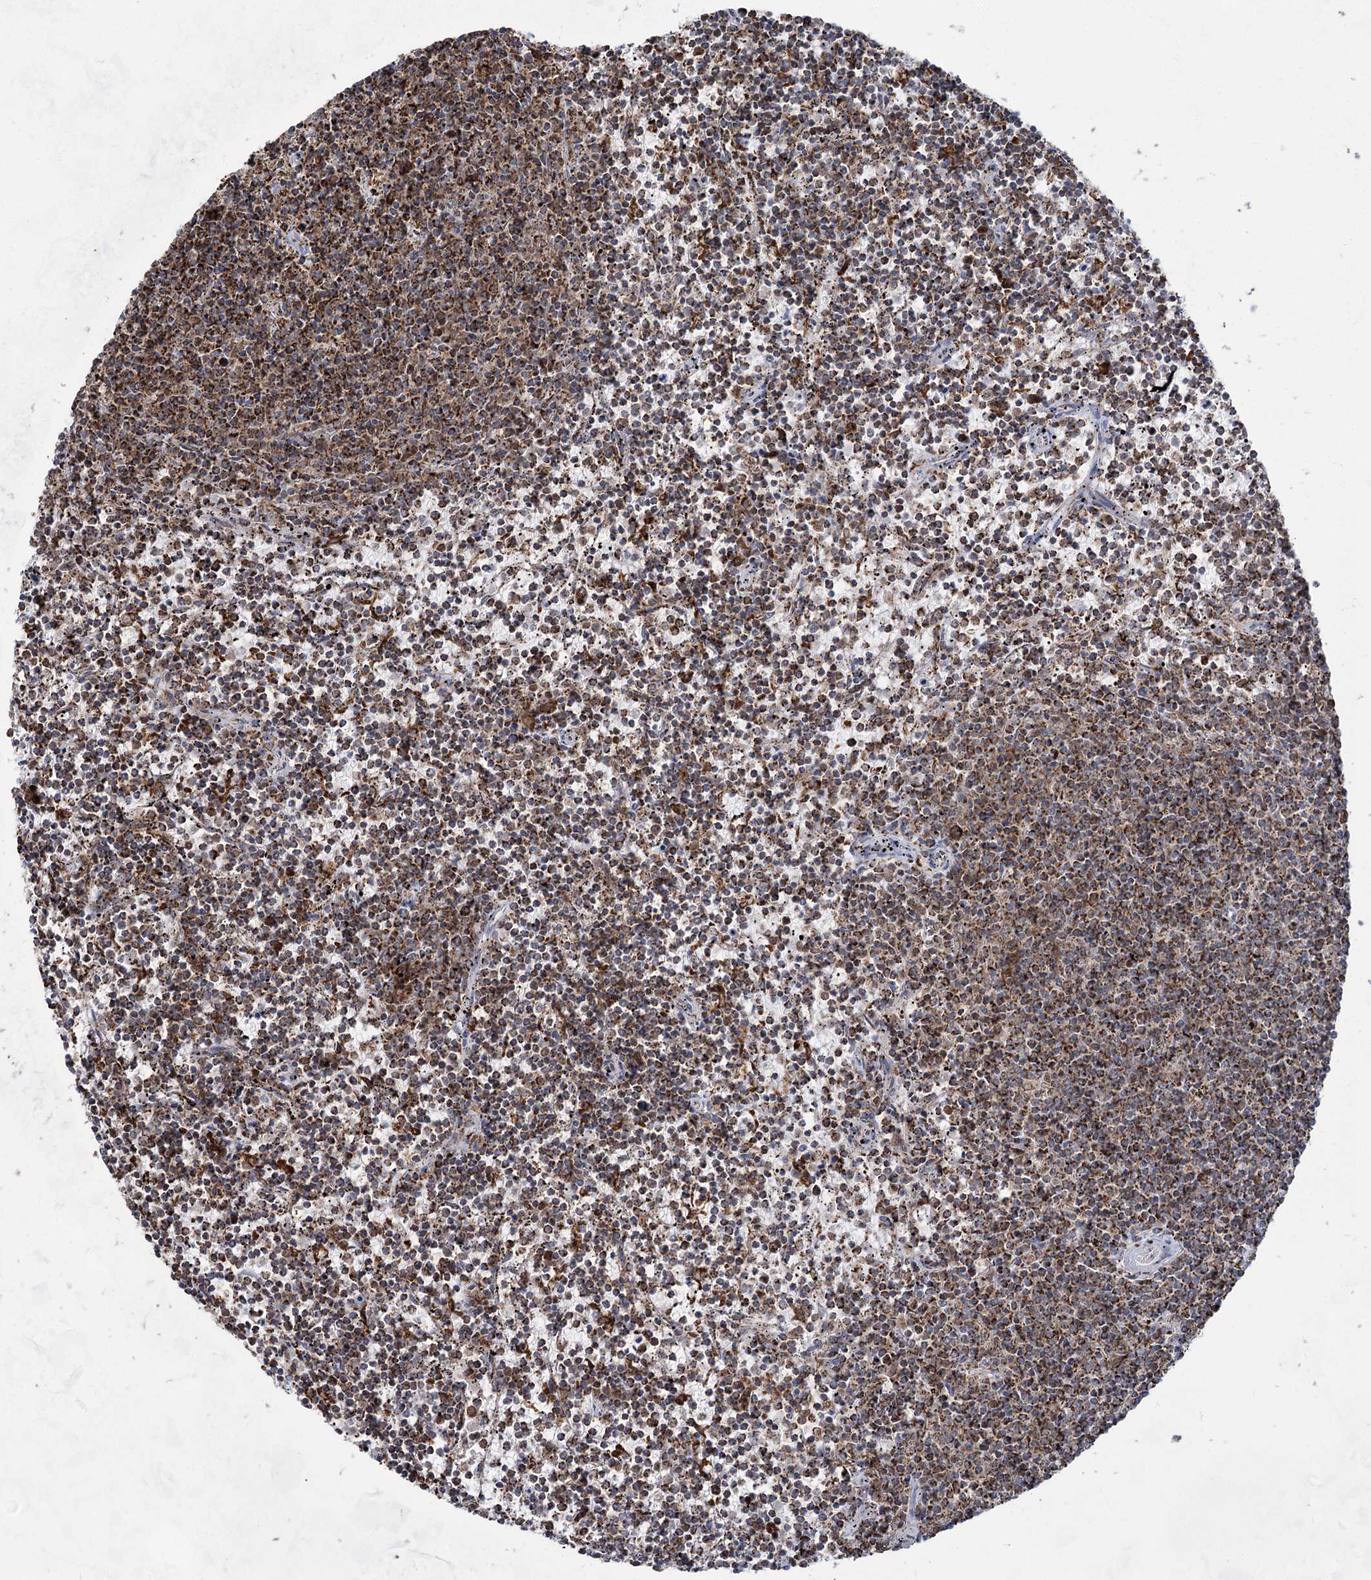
{"staining": {"intensity": "moderate", "quantity": "25%-75%", "location": "cytoplasmic/membranous"}, "tissue": "lymphoma", "cell_type": "Tumor cells", "image_type": "cancer", "snomed": [{"axis": "morphology", "description": "Malignant lymphoma, non-Hodgkin's type, Low grade"}, {"axis": "topography", "description": "Spleen"}], "caption": "Protein expression by immunohistochemistry (IHC) demonstrates moderate cytoplasmic/membranous expression in approximately 25%-75% of tumor cells in low-grade malignant lymphoma, non-Hodgkin's type.", "gene": "CWF19L1", "patient": {"sex": "female", "age": 50}}